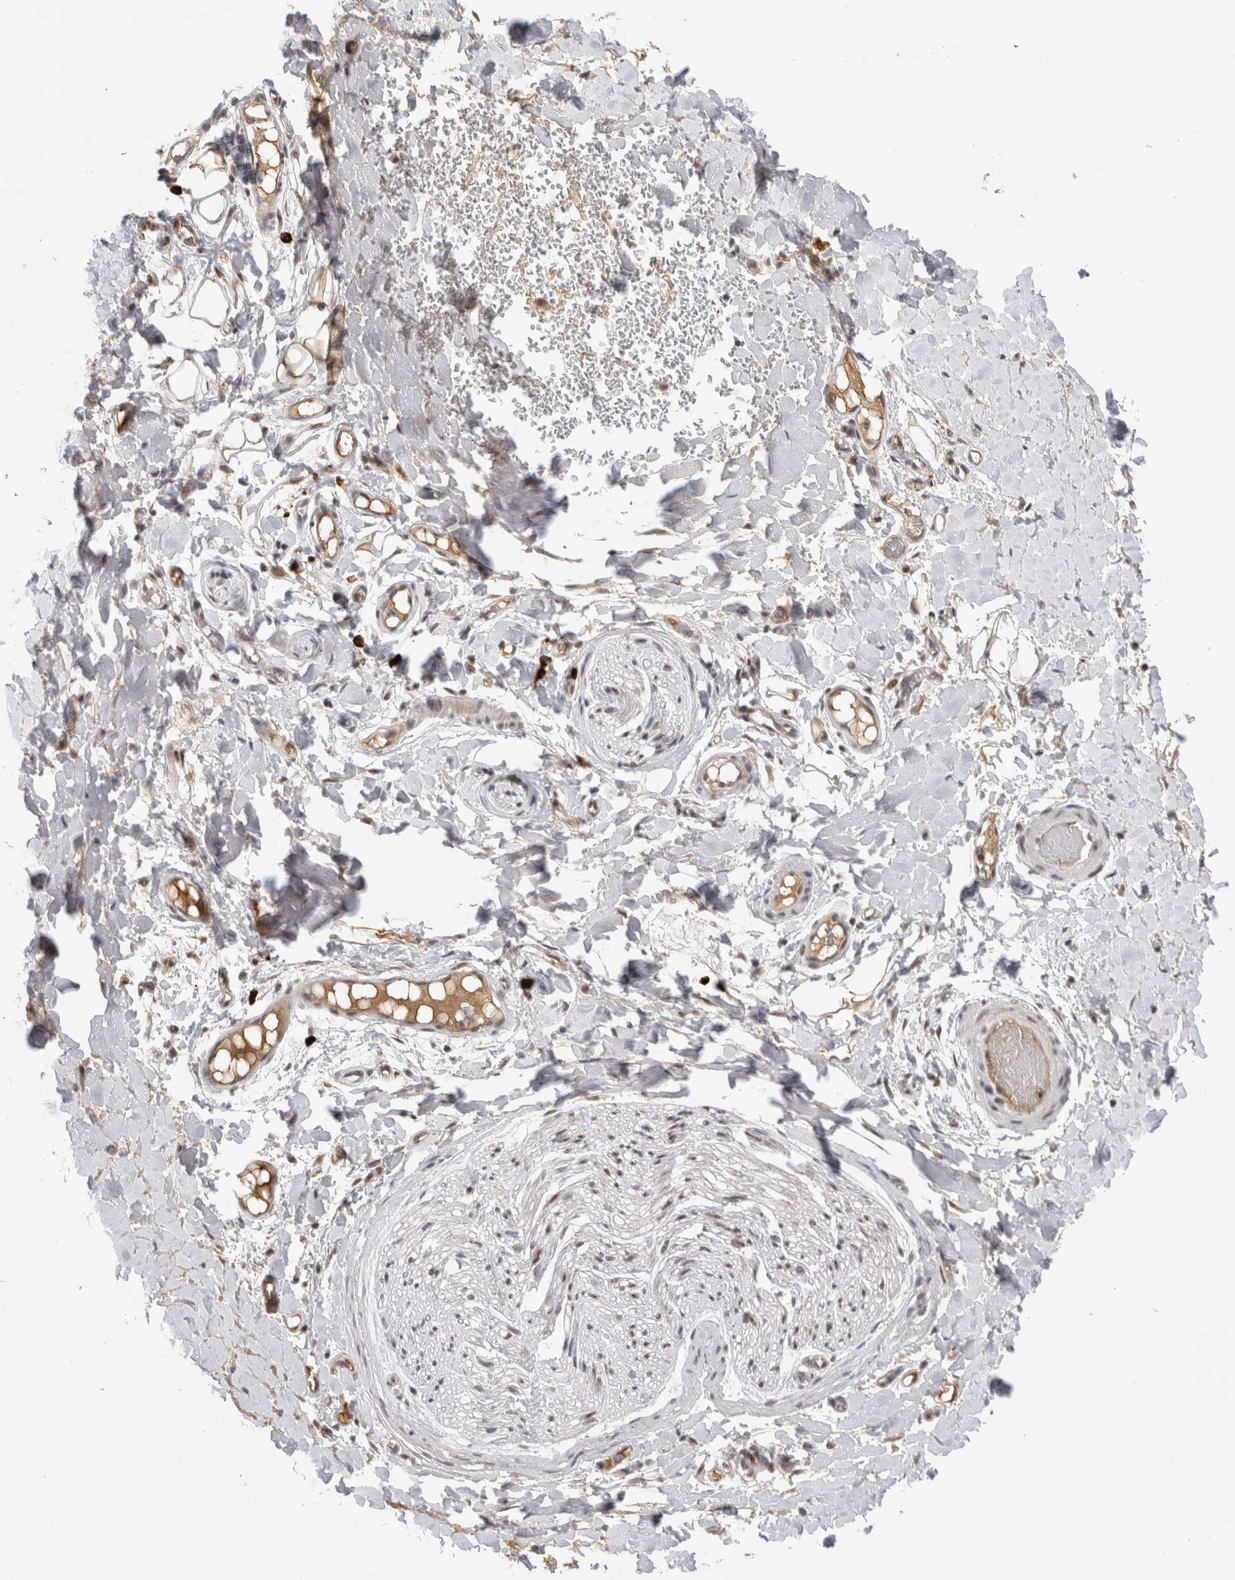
{"staining": {"intensity": "negative", "quantity": "none", "location": "none"}, "tissue": "adipose tissue", "cell_type": "Adipocytes", "image_type": "normal", "snomed": [{"axis": "morphology", "description": "Normal tissue, NOS"}, {"axis": "morphology", "description": "Adenocarcinoma, NOS"}, {"axis": "topography", "description": "Esophagus"}], "caption": "IHC micrograph of benign adipose tissue stained for a protein (brown), which demonstrates no staining in adipocytes. The staining is performed using DAB brown chromogen with nuclei counter-stained in using hematoxylin.", "gene": "ZNF24", "patient": {"sex": "male", "age": 62}}